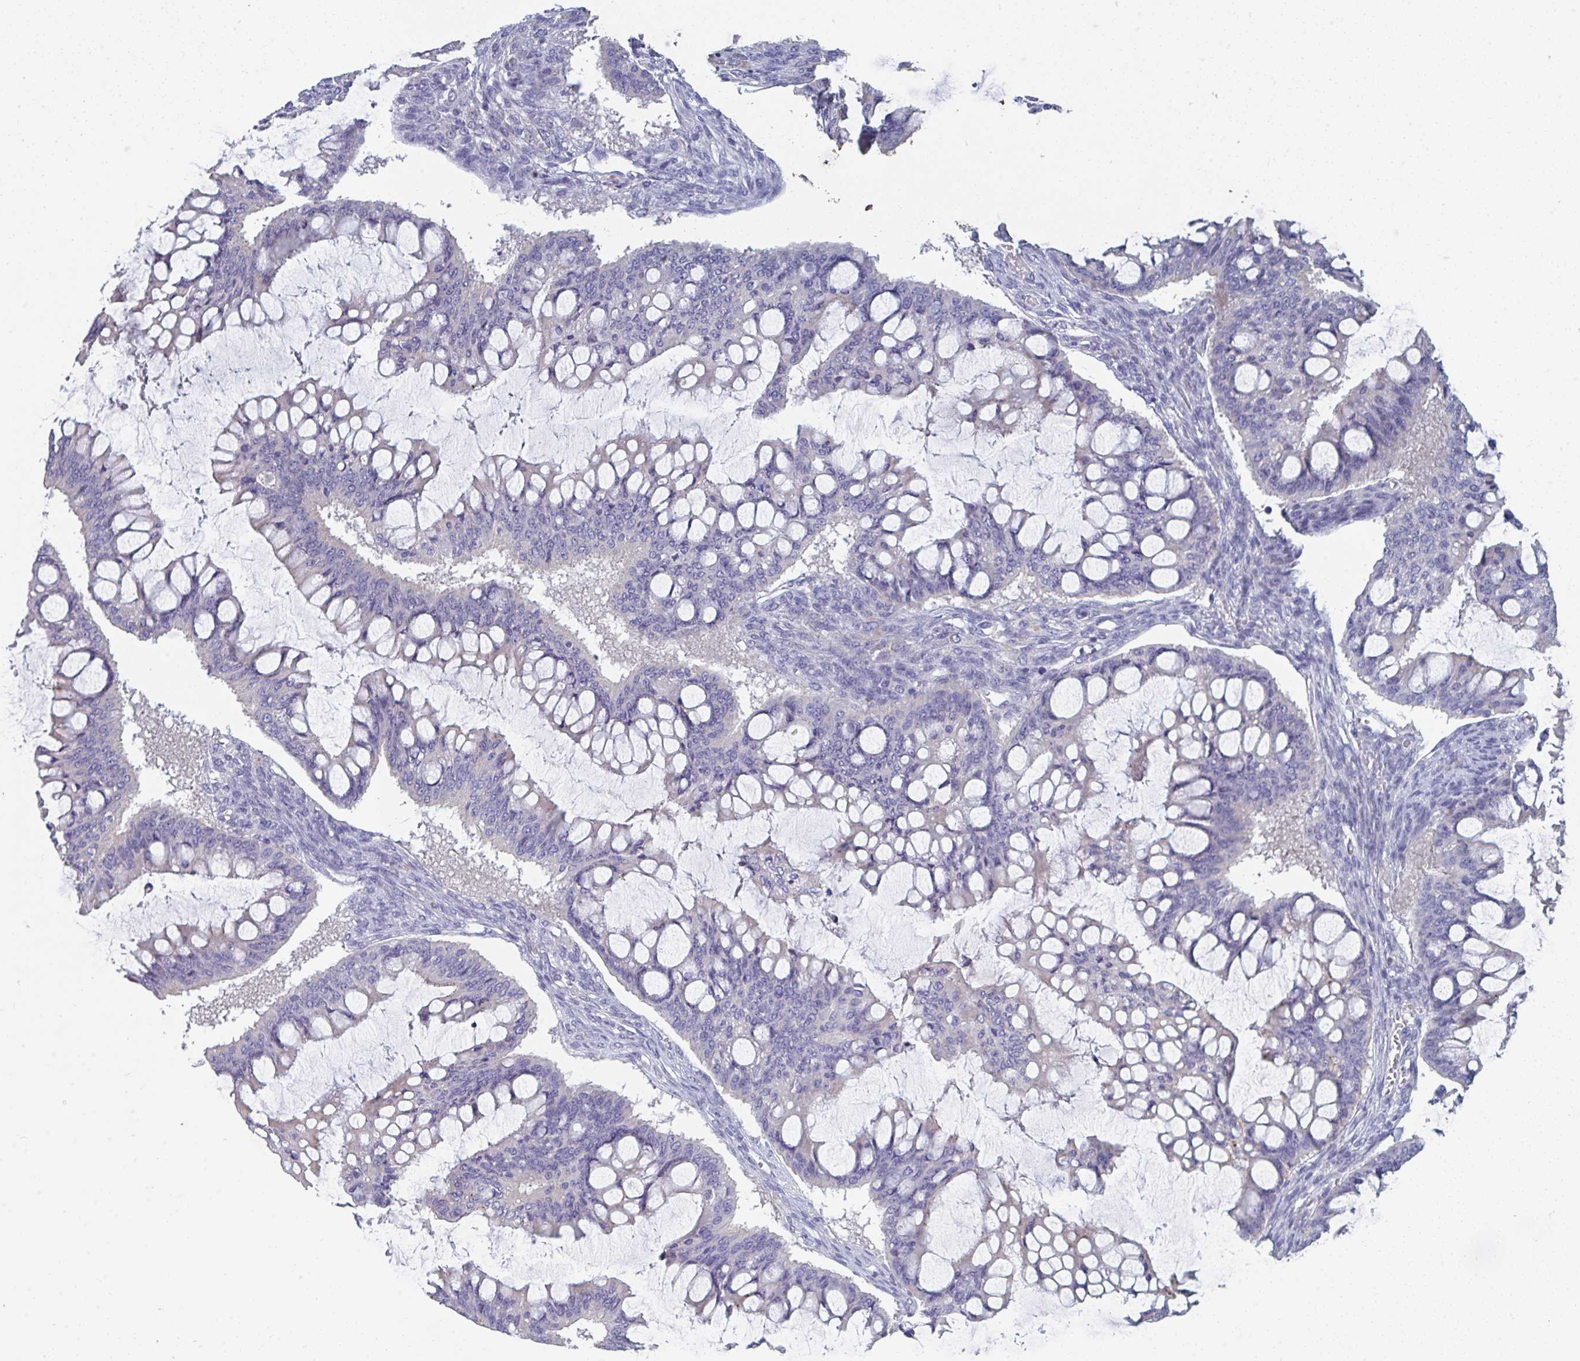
{"staining": {"intensity": "negative", "quantity": "none", "location": "none"}, "tissue": "ovarian cancer", "cell_type": "Tumor cells", "image_type": "cancer", "snomed": [{"axis": "morphology", "description": "Cystadenocarcinoma, mucinous, NOS"}, {"axis": "topography", "description": "Ovary"}], "caption": "Tumor cells show no significant expression in ovarian mucinous cystadenocarcinoma.", "gene": "HGFAC", "patient": {"sex": "female", "age": 73}}